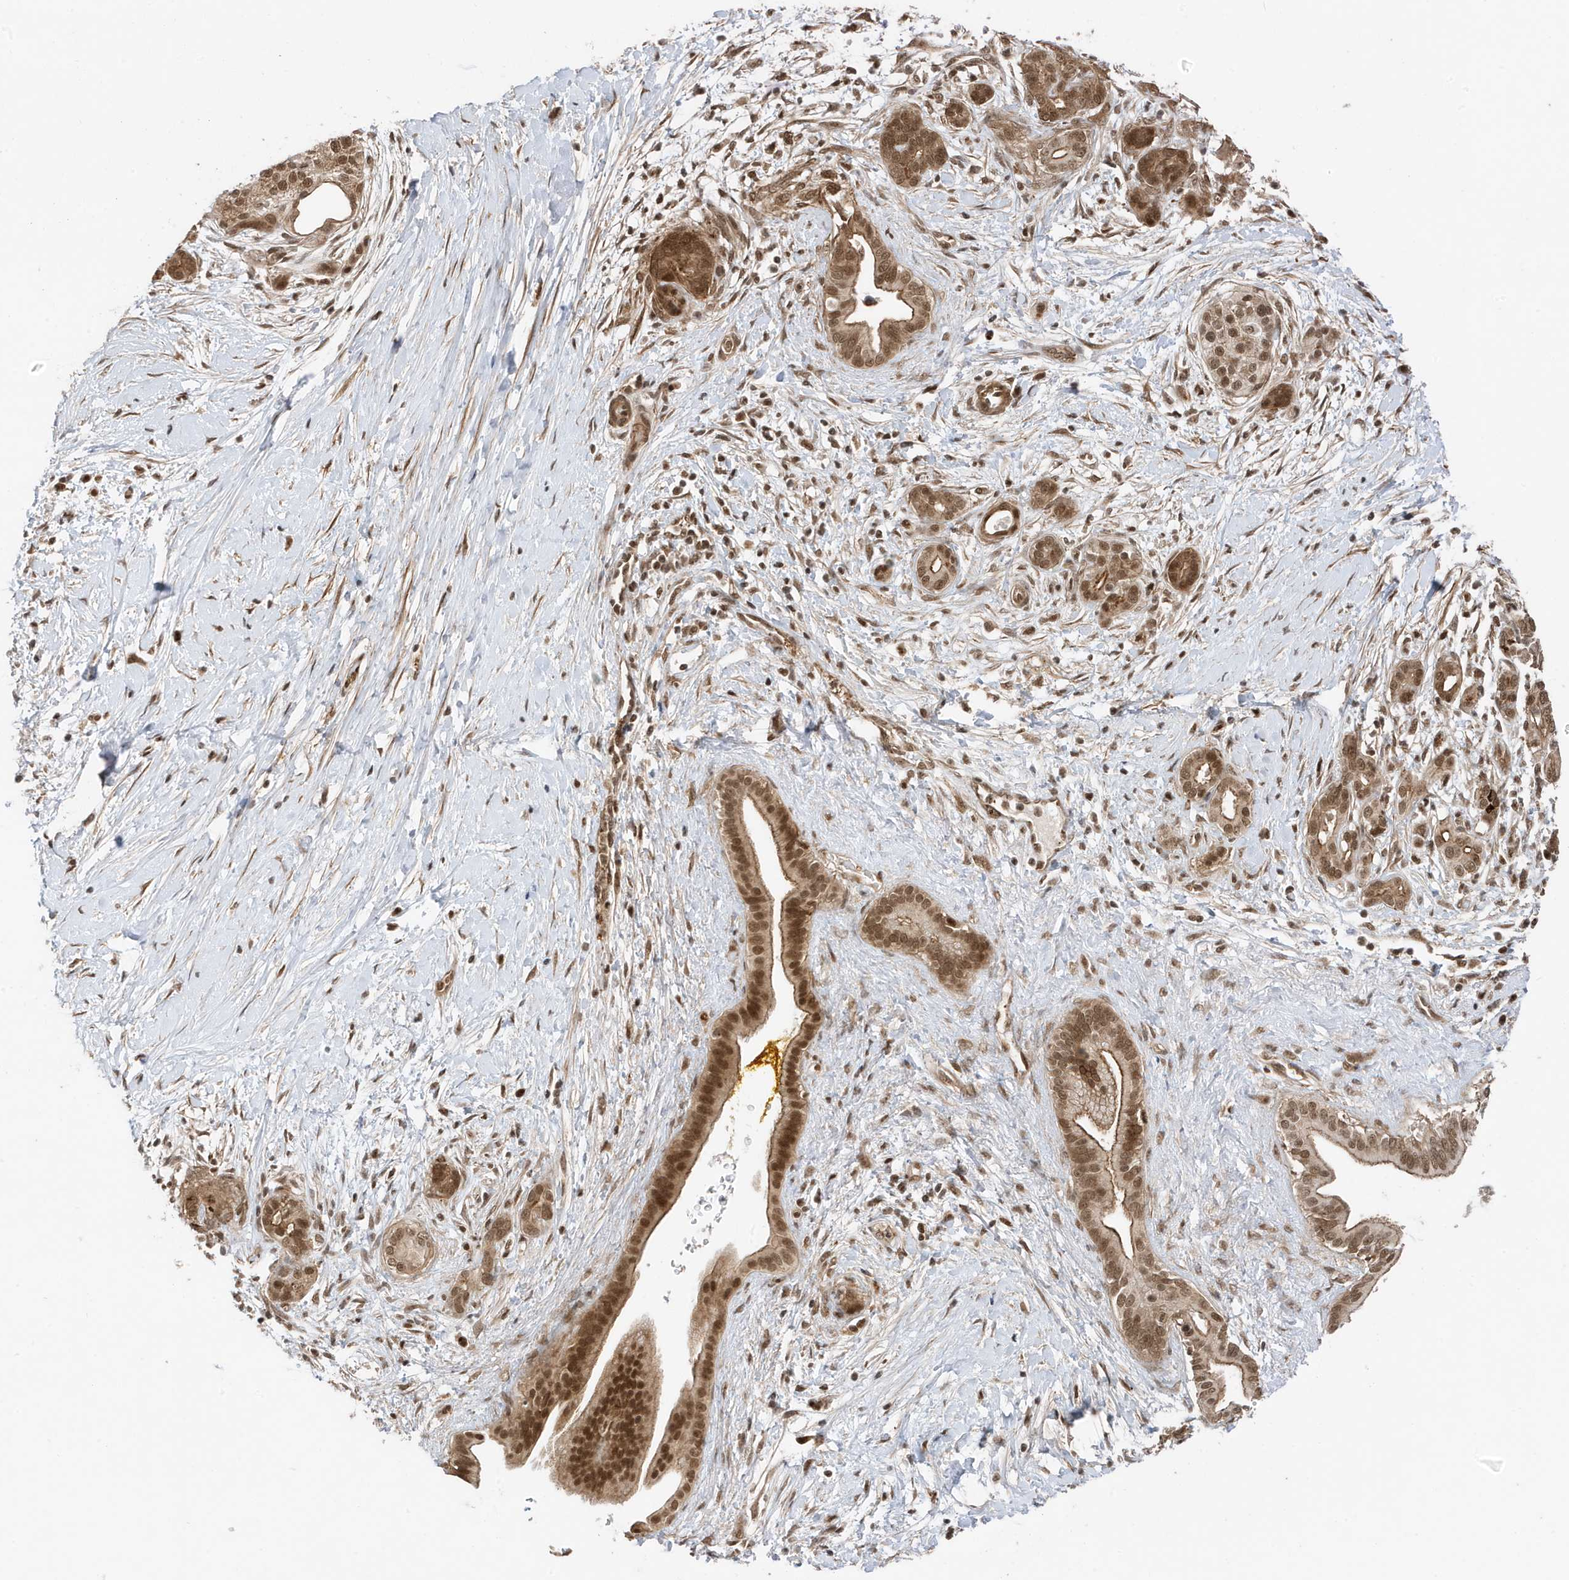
{"staining": {"intensity": "moderate", "quantity": ">75%", "location": "cytoplasmic/membranous,nuclear"}, "tissue": "pancreatic cancer", "cell_type": "Tumor cells", "image_type": "cancer", "snomed": [{"axis": "morphology", "description": "Adenocarcinoma, NOS"}, {"axis": "topography", "description": "Pancreas"}], "caption": "Immunohistochemical staining of human adenocarcinoma (pancreatic) shows moderate cytoplasmic/membranous and nuclear protein expression in about >75% of tumor cells.", "gene": "MAST3", "patient": {"sex": "male", "age": 58}}